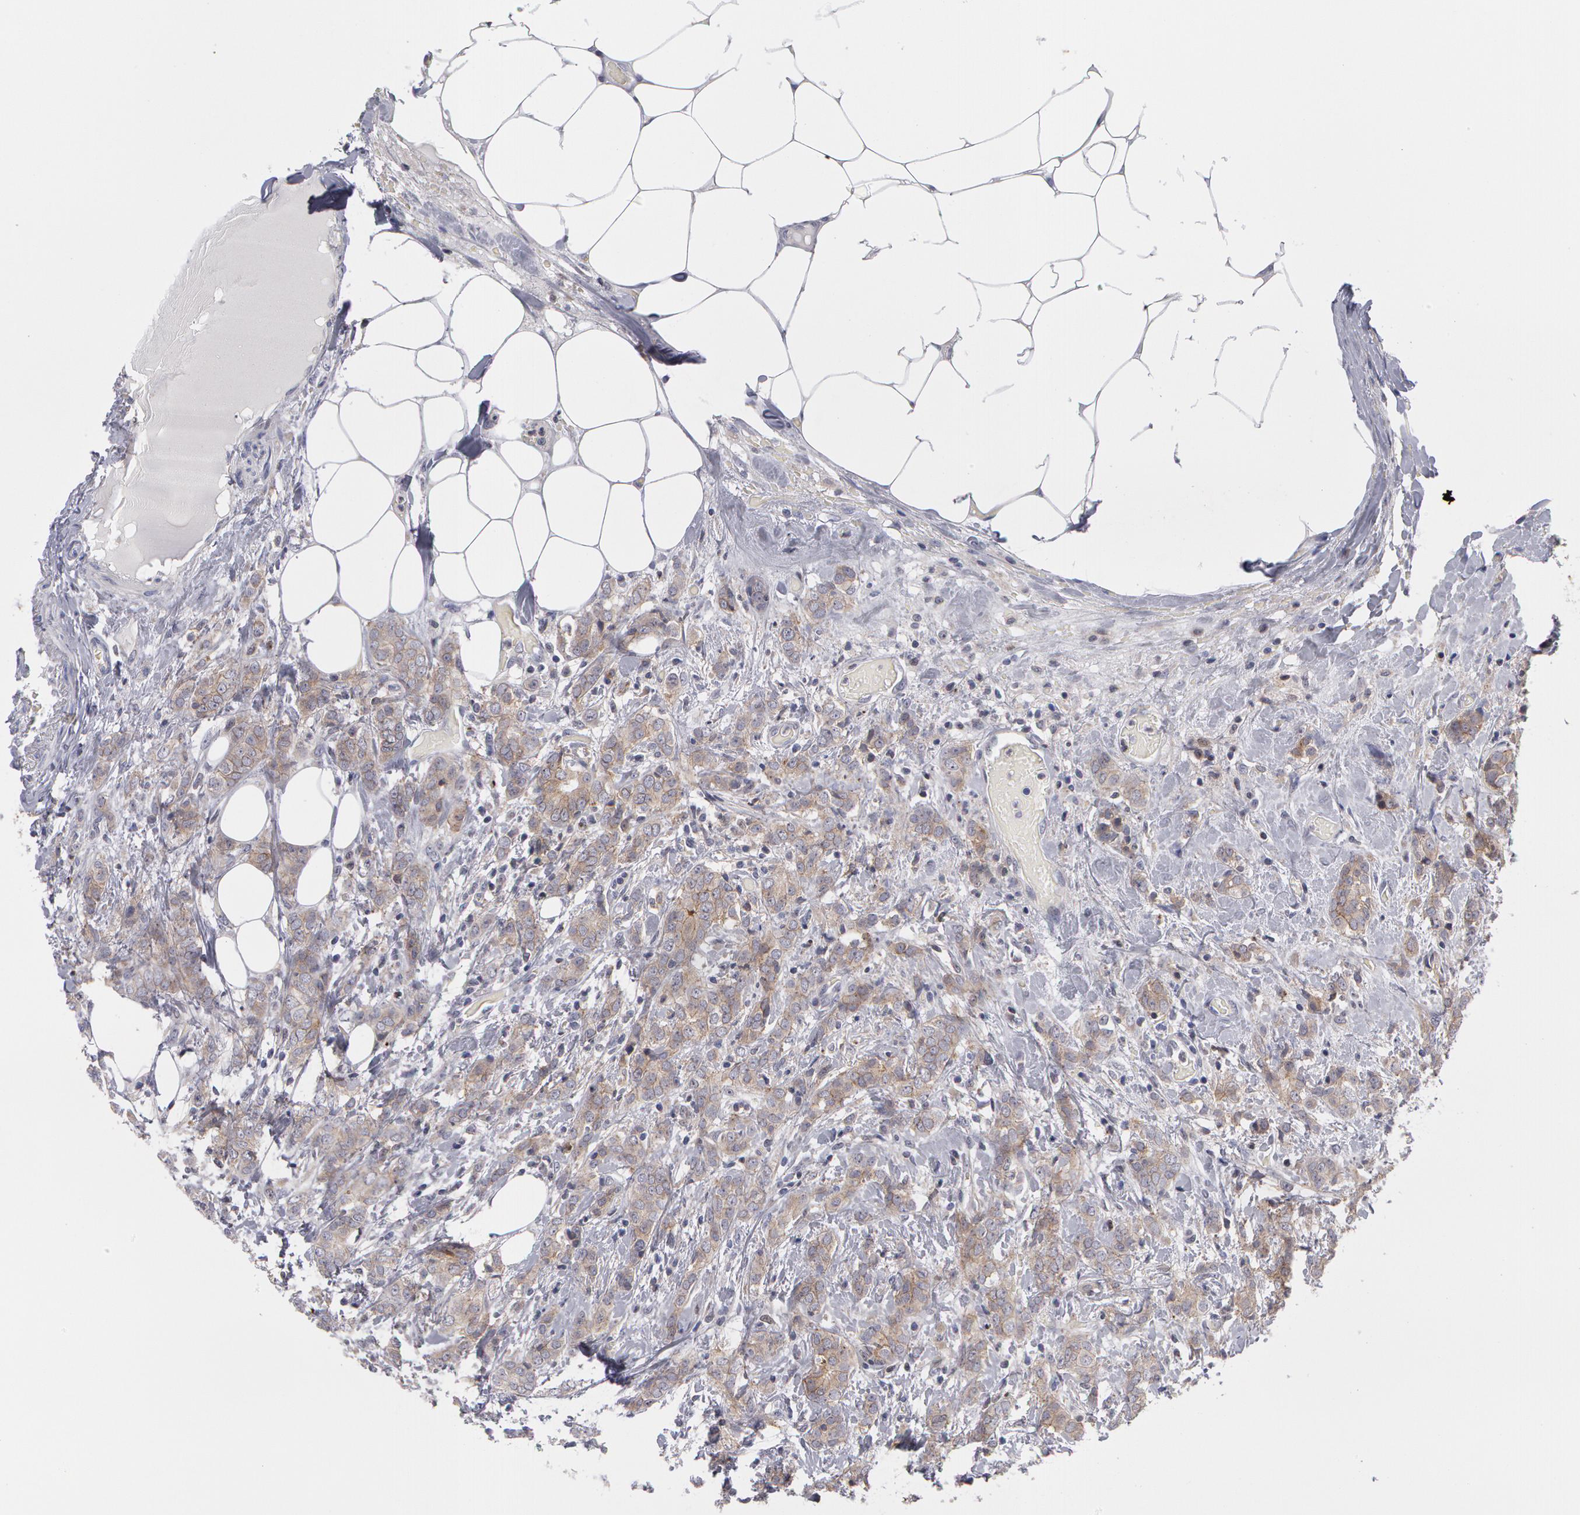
{"staining": {"intensity": "weak", "quantity": ">75%", "location": "cytoplasmic/membranous"}, "tissue": "breast cancer", "cell_type": "Tumor cells", "image_type": "cancer", "snomed": [{"axis": "morphology", "description": "Duct carcinoma"}, {"axis": "topography", "description": "Breast"}], "caption": "Protein staining displays weak cytoplasmic/membranous staining in approximately >75% of tumor cells in invasive ductal carcinoma (breast).", "gene": "ERBB2", "patient": {"sex": "female", "age": 53}}